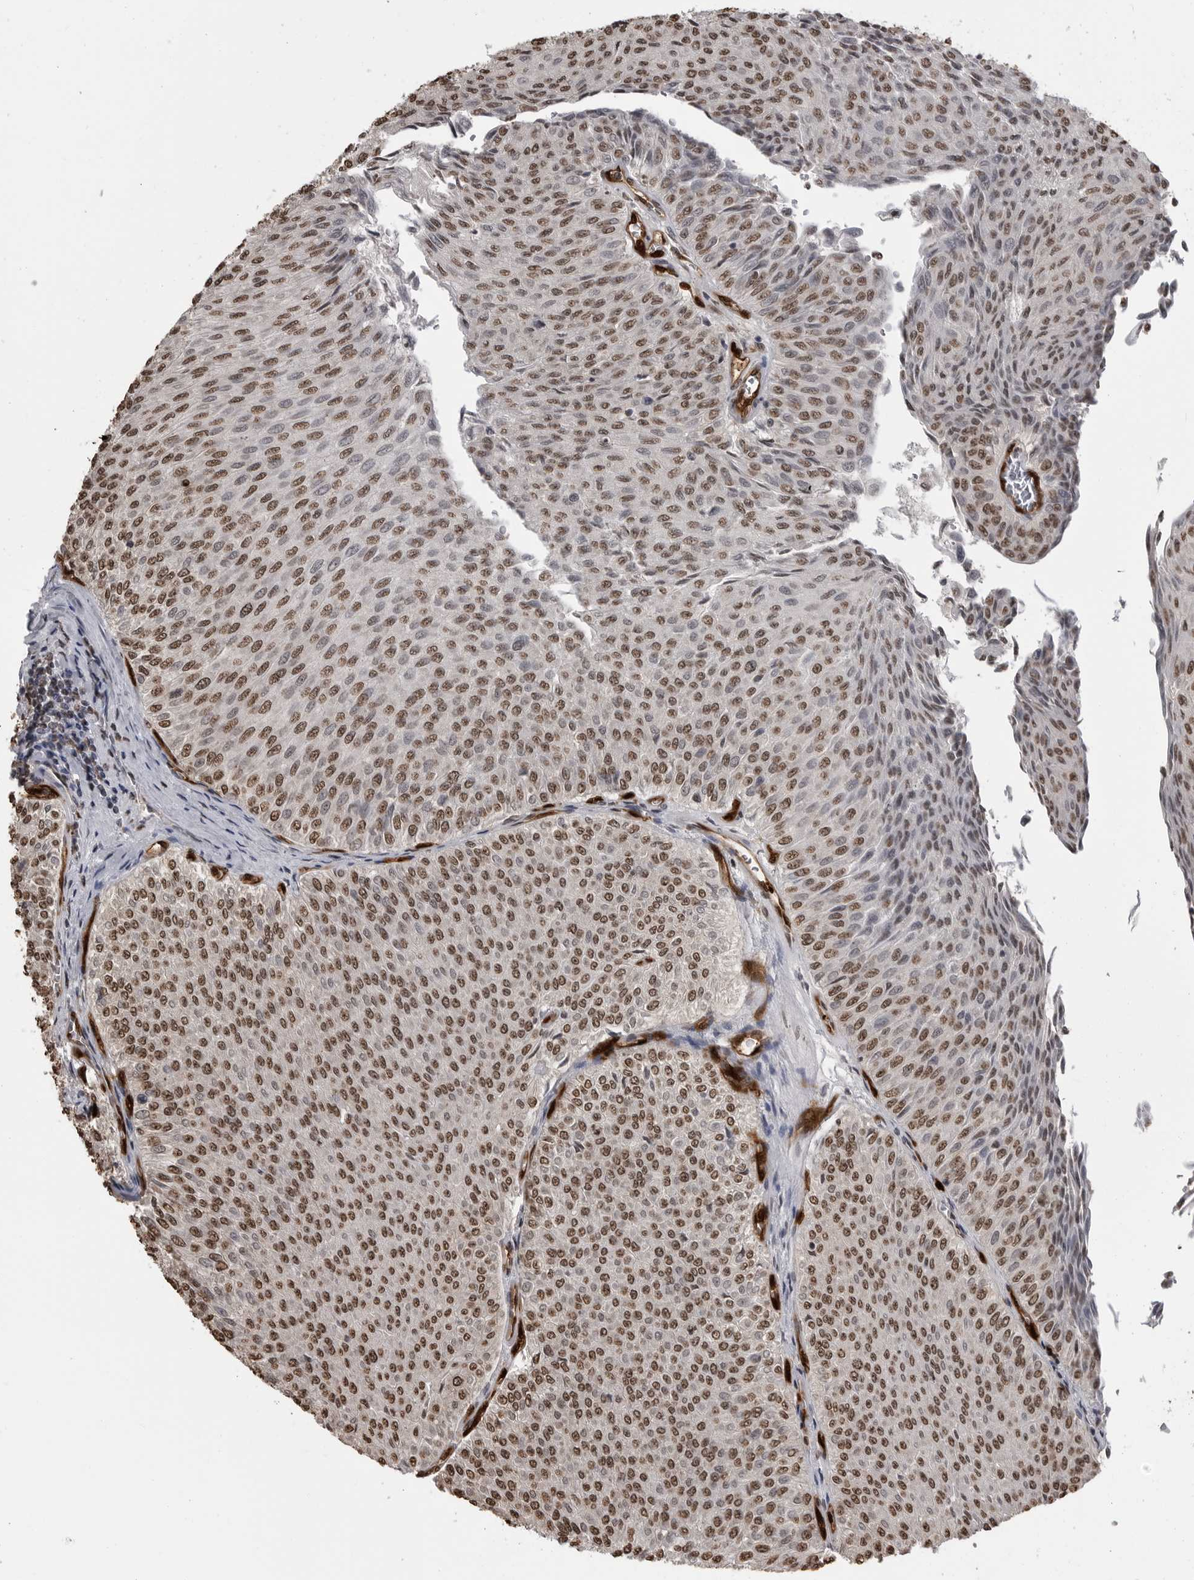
{"staining": {"intensity": "moderate", "quantity": ">75%", "location": "nuclear"}, "tissue": "urothelial cancer", "cell_type": "Tumor cells", "image_type": "cancer", "snomed": [{"axis": "morphology", "description": "Urothelial carcinoma, Low grade"}, {"axis": "topography", "description": "Urinary bladder"}], "caption": "Urothelial cancer stained with immunohistochemistry (IHC) shows moderate nuclear staining in about >75% of tumor cells. The staining is performed using DAB brown chromogen to label protein expression. The nuclei are counter-stained blue using hematoxylin.", "gene": "SMAD2", "patient": {"sex": "male", "age": 78}}